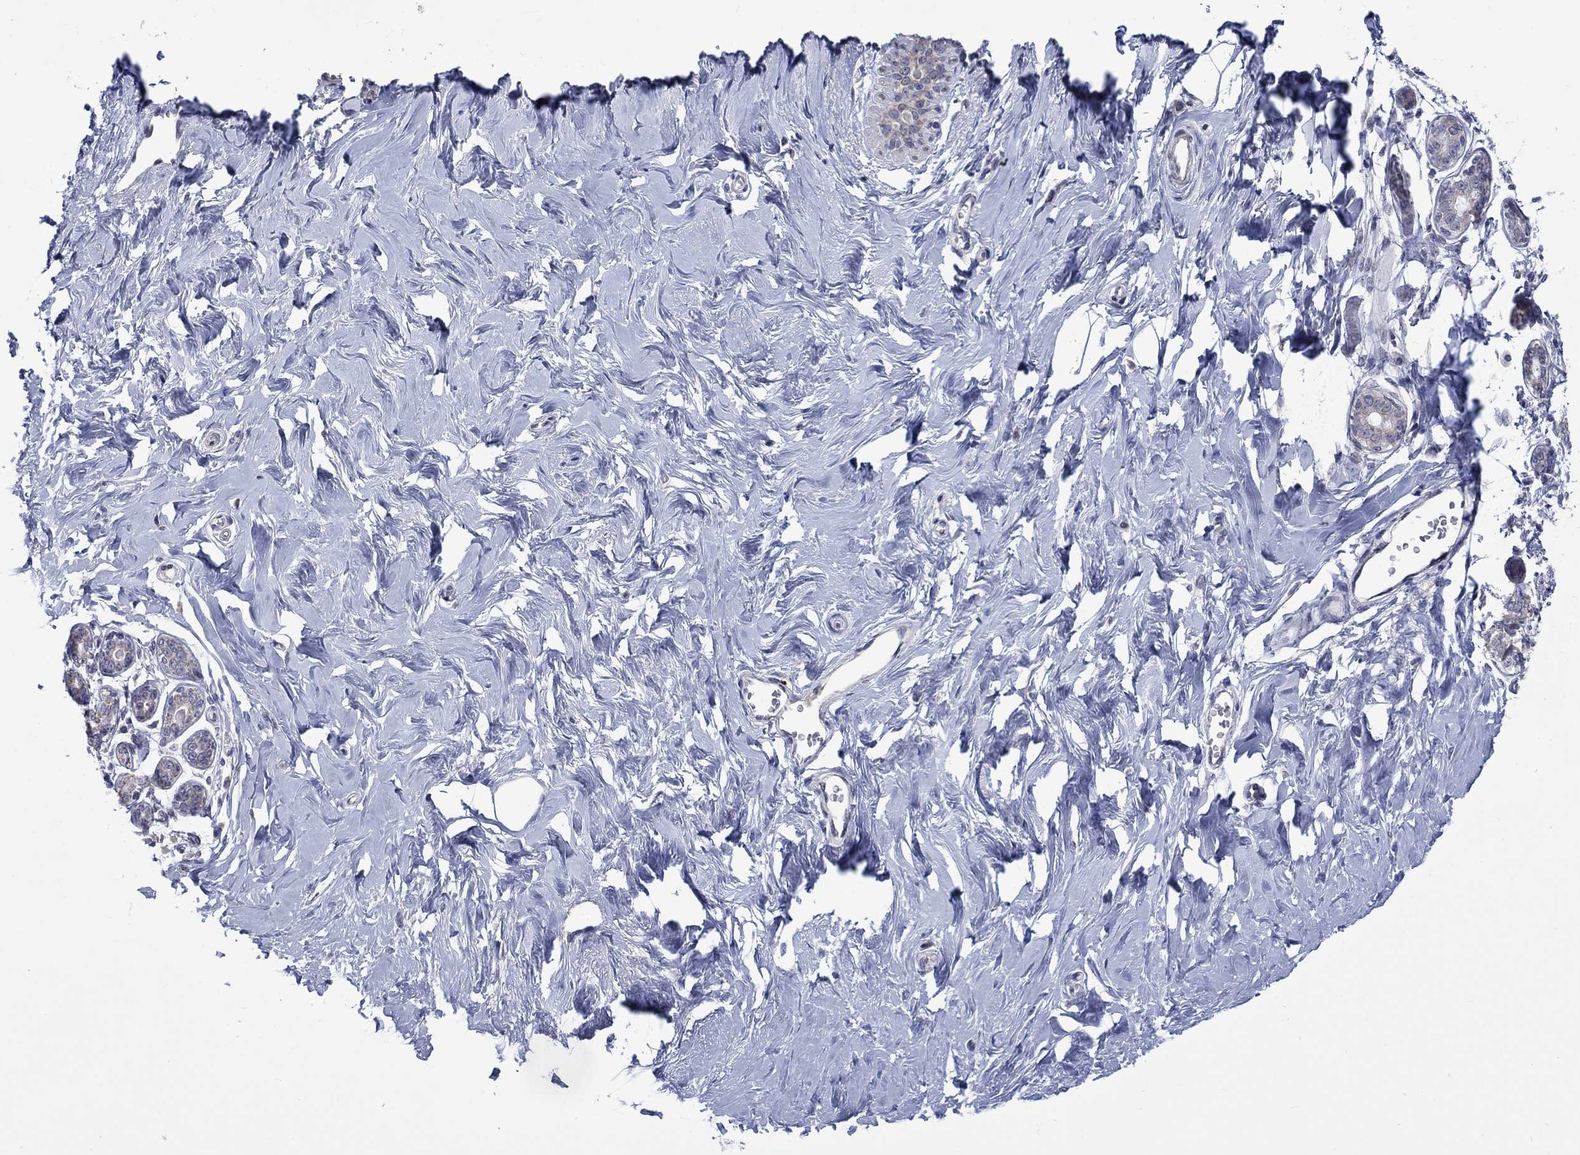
{"staining": {"intensity": "negative", "quantity": "none", "location": "none"}, "tissue": "breast", "cell_type": "Adipocytes", "image_type": "normal", "snomed": [{"axis": "morphology", "description": "Normal tissue, NOS"}, {"axis": "topography", "description": "Skin"}, {"axis": "topography", "description": "Breast"}], "caption": "IHC micrograph of benign breast: breast stained with DAB displays no significant protein expression in adipocytes.", "gene": "KCNJ16", "patient": {"sex": "female", "age": 43}}